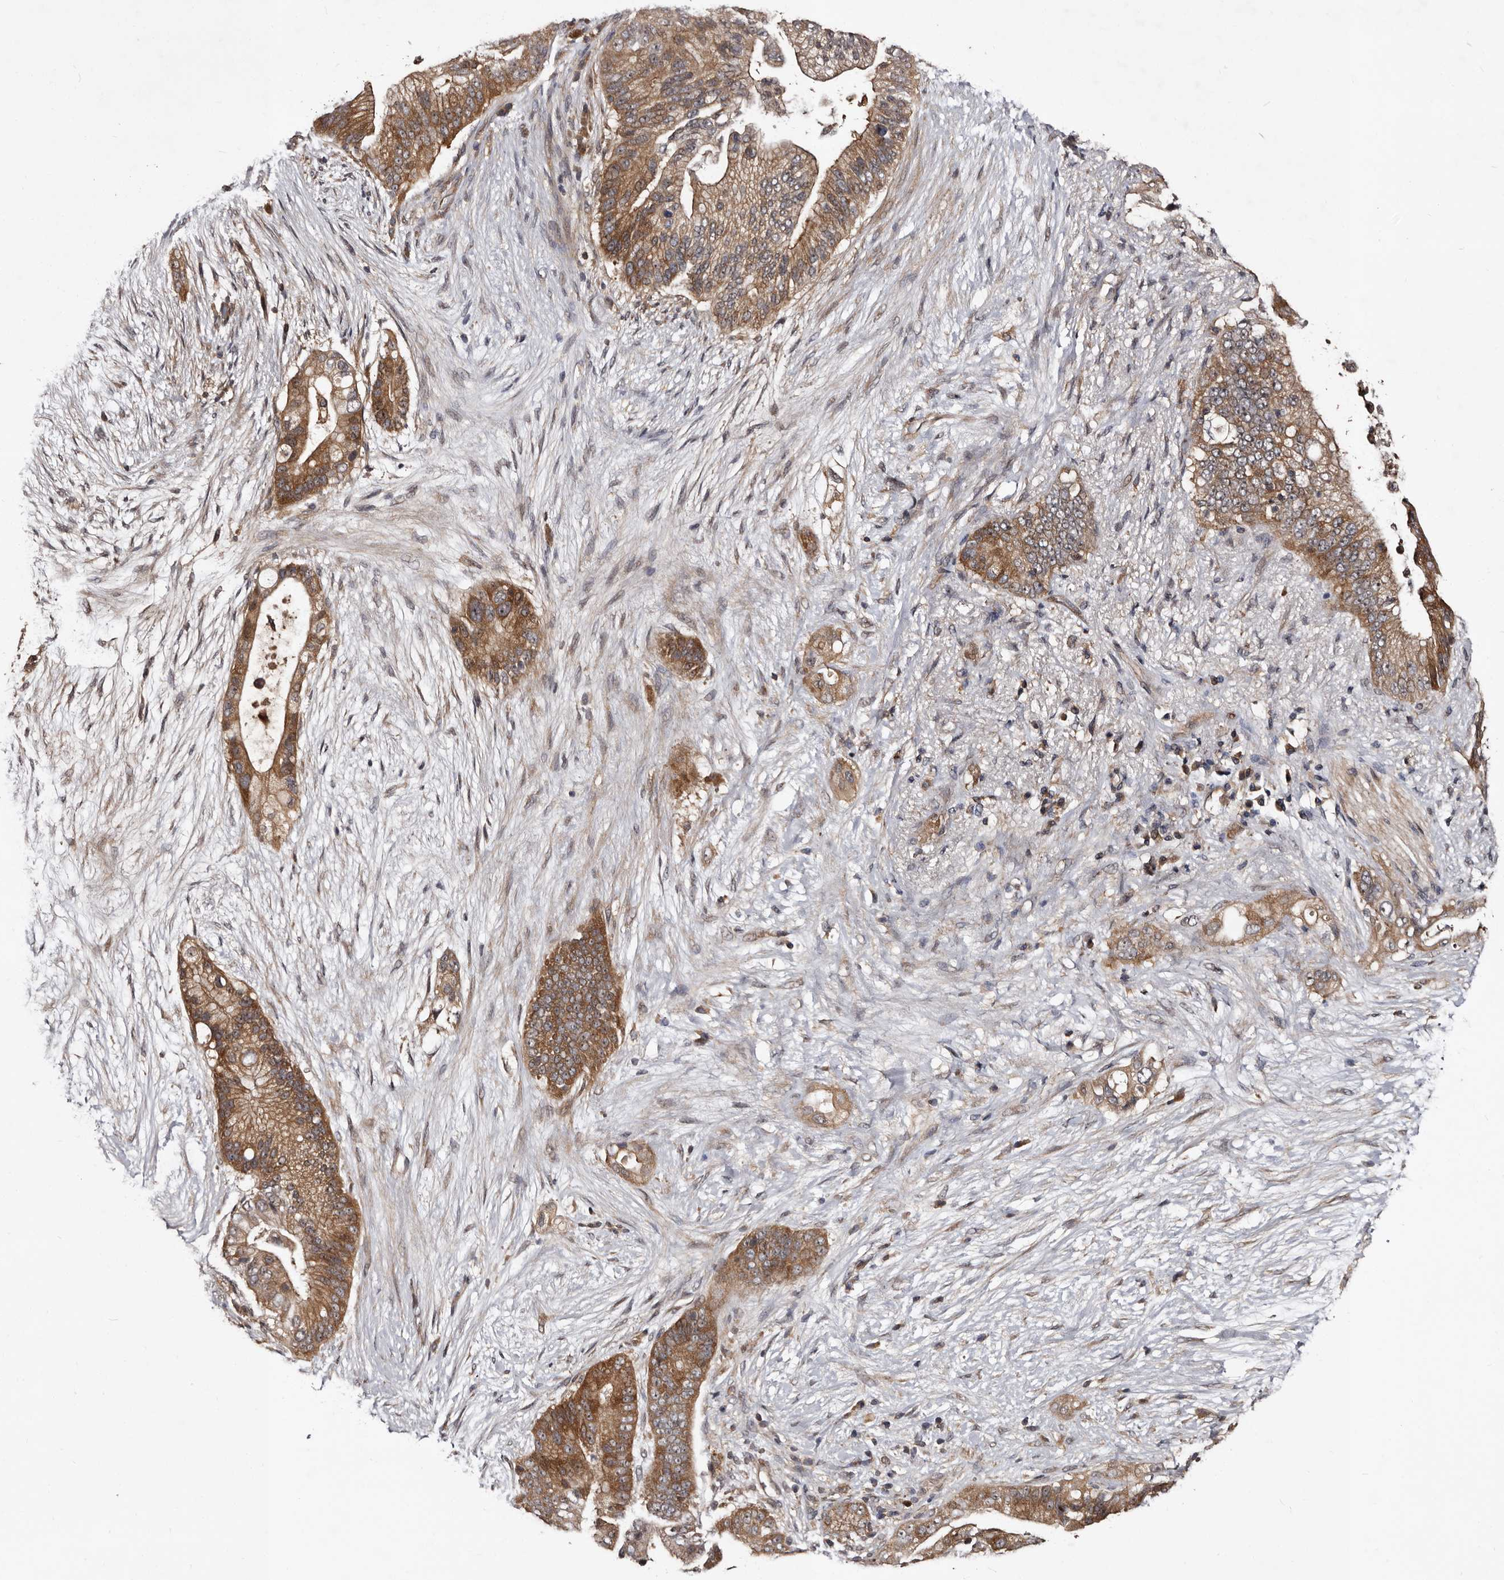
{"staining": {"intensity": "moderate", "quantity": ">75%", "location": "cytoplasmic/membranous"}, "tissue": "pancreatic cancer", "cell_type": "Tumor cells", "image_type": "cancer", "snomed": [{"axis": "morphology", "description": "Adenocarcinoma, NOS"}, {"axis": "topography", "description": "Pancreas"}], "caption": "A medium amount of moderate cytoplasmic/membranous expression is seen in approximately >75% of tumor cells in pancreatic adenocarcinoma tissue.", "gene": "MKRN3", "patient": {"sex": "male", "age": 53}}